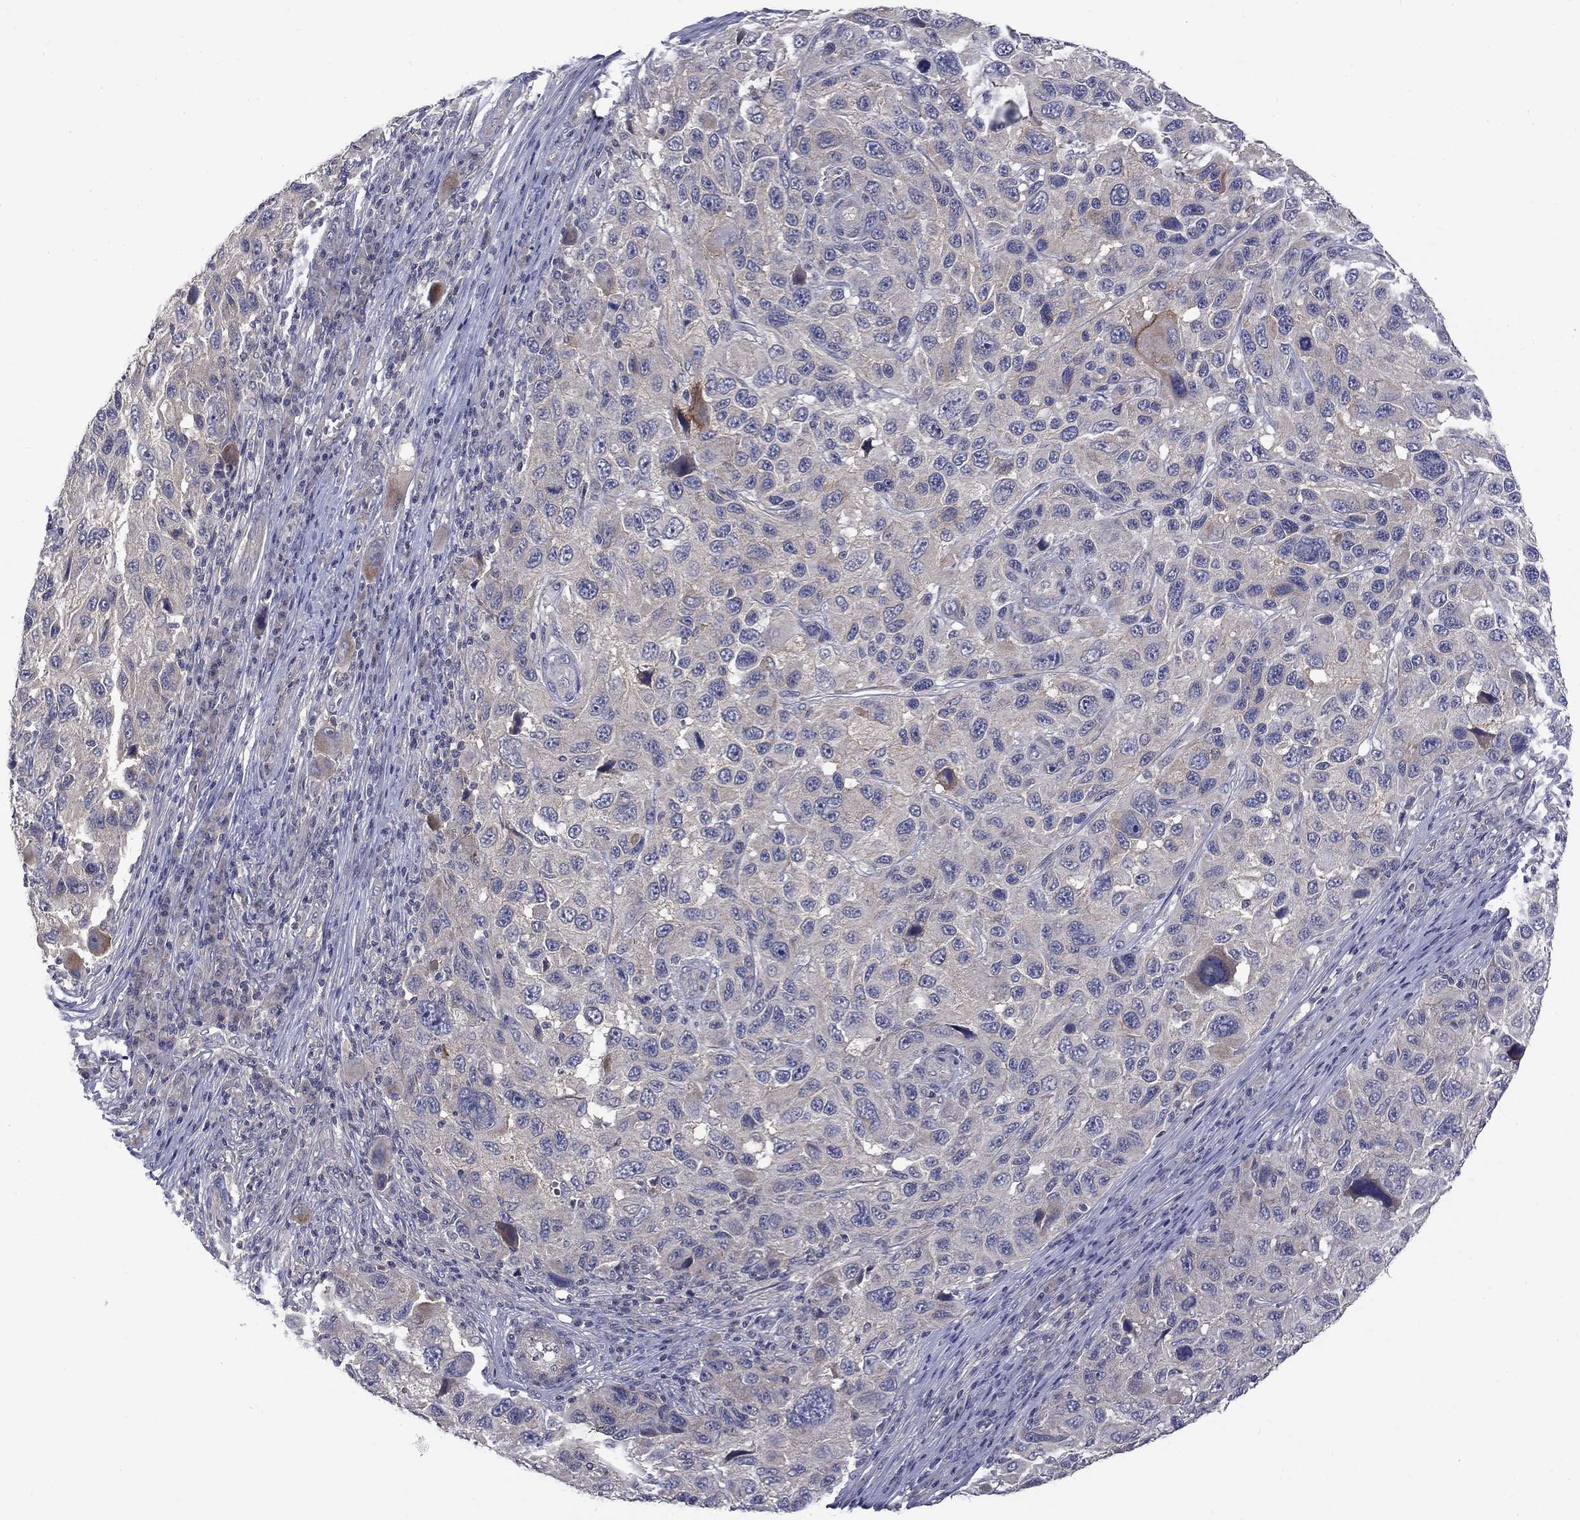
{"staining": {"intensity": "negative", "quantity": "none", "location": "none"}, "tissue": "melanoma", "cell_type": "Tumor cells", "image_type": "cancer", "snomed": [{"axis": "morphology", "description": "Malignant melanoma, NOS"}, {"axis": "topography", "description": "Skin"}], "caption": "The immunohistochemistry image has no significant staining in tumor cells of malignant melanoma tissue.", "gene": "SLC39A14", "patient": {"sex": "male", "age": 53}}